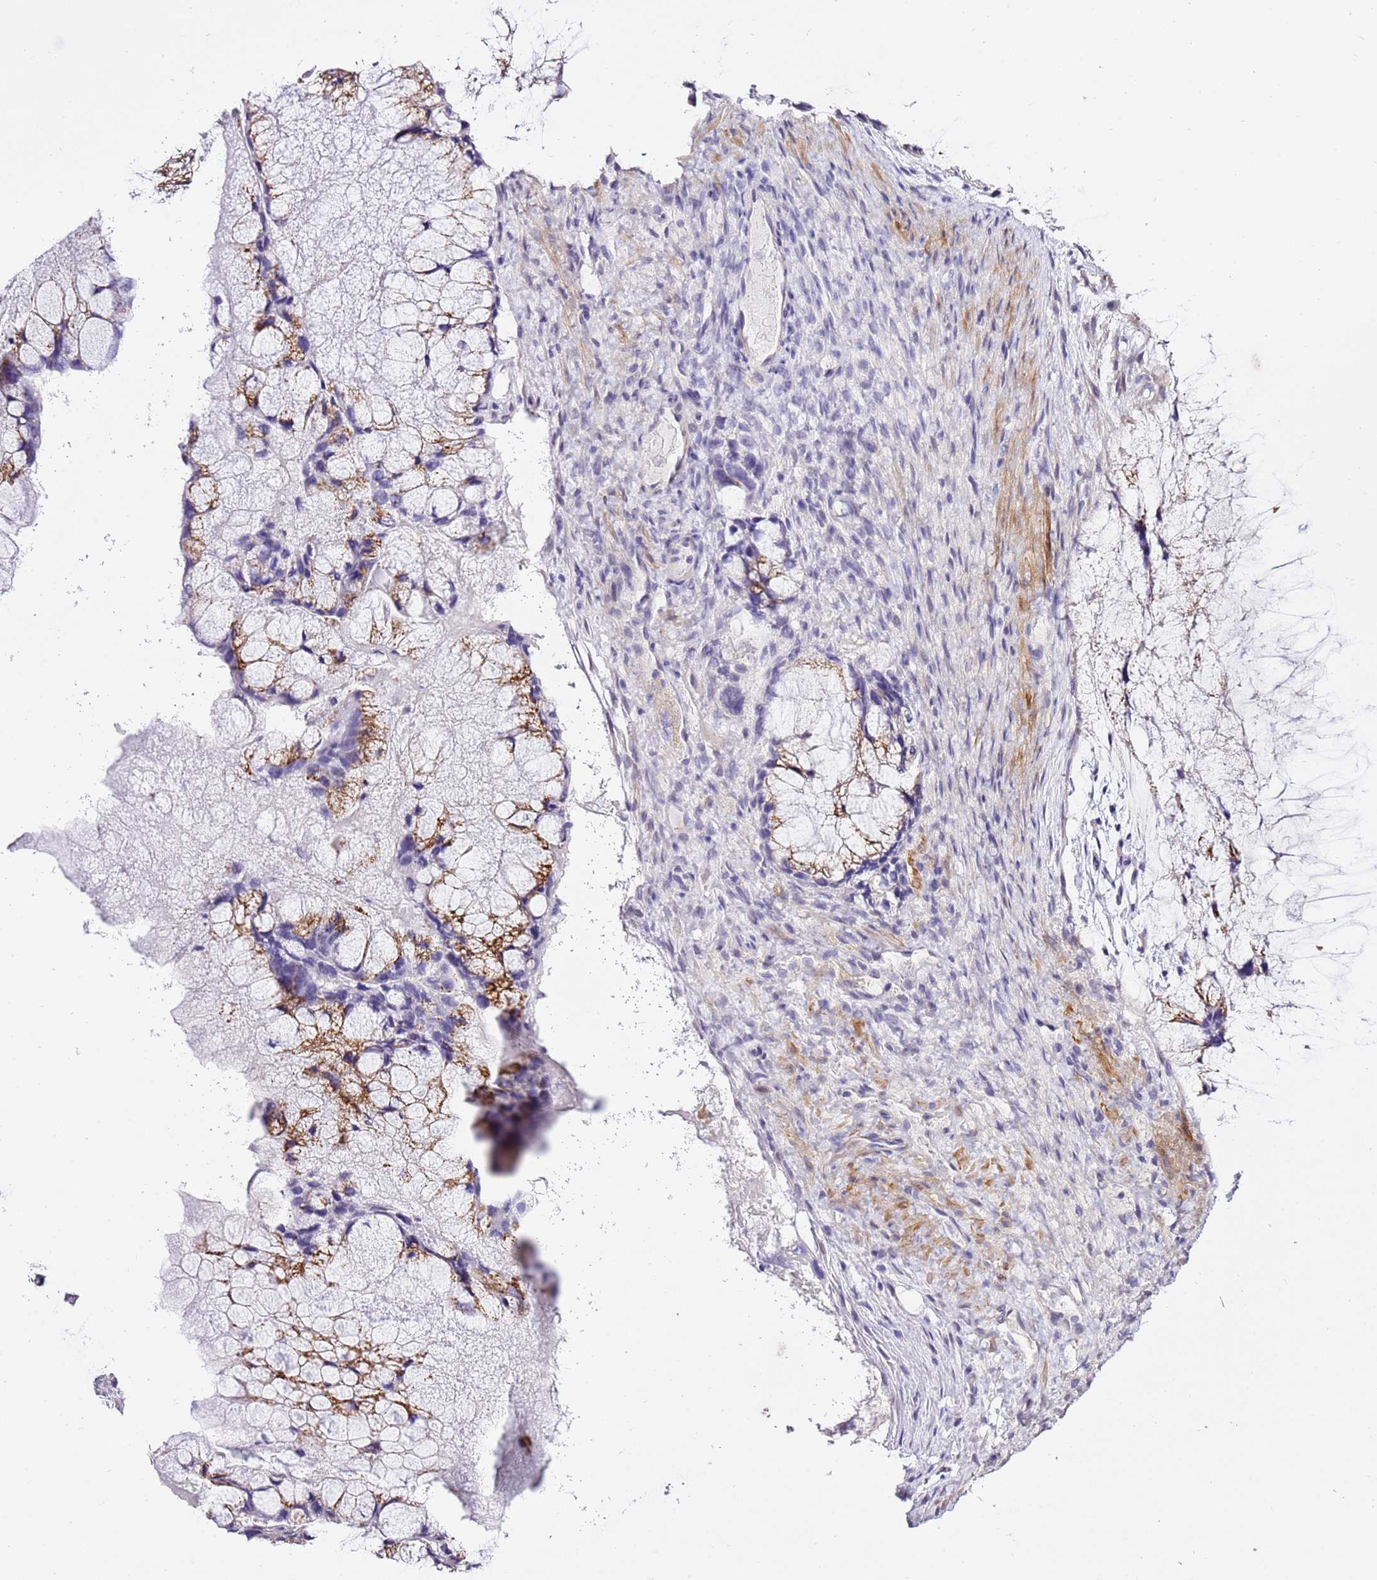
{"staining": {"intensity": "moderate", "quantity": "25%-75%", "location": "cytoplasmic/membranous"}, "tissue": "ovarian cancer", "cell_type": "Tumor cells", "image_type": "cancer", "snomed": [{"axis": "morphology", "description": "Cystadenocarcinoma, mucinous, NOS"}, {"axis": "topography", "description": "Ovary"}], "caption": "DAB immunohistochemical staining of ovarian mucinous cystadenocarcinoma exhibits moderate cytoplasmic/membranous protein staining in approximately 25%-75% of tumor cells. Using DAB (brown) and hematoxylin (blue) stains, captured at high magnification using brightfield microscopy.", "gene": "ART5", "patient": {"sex": "female", "age": 37}}